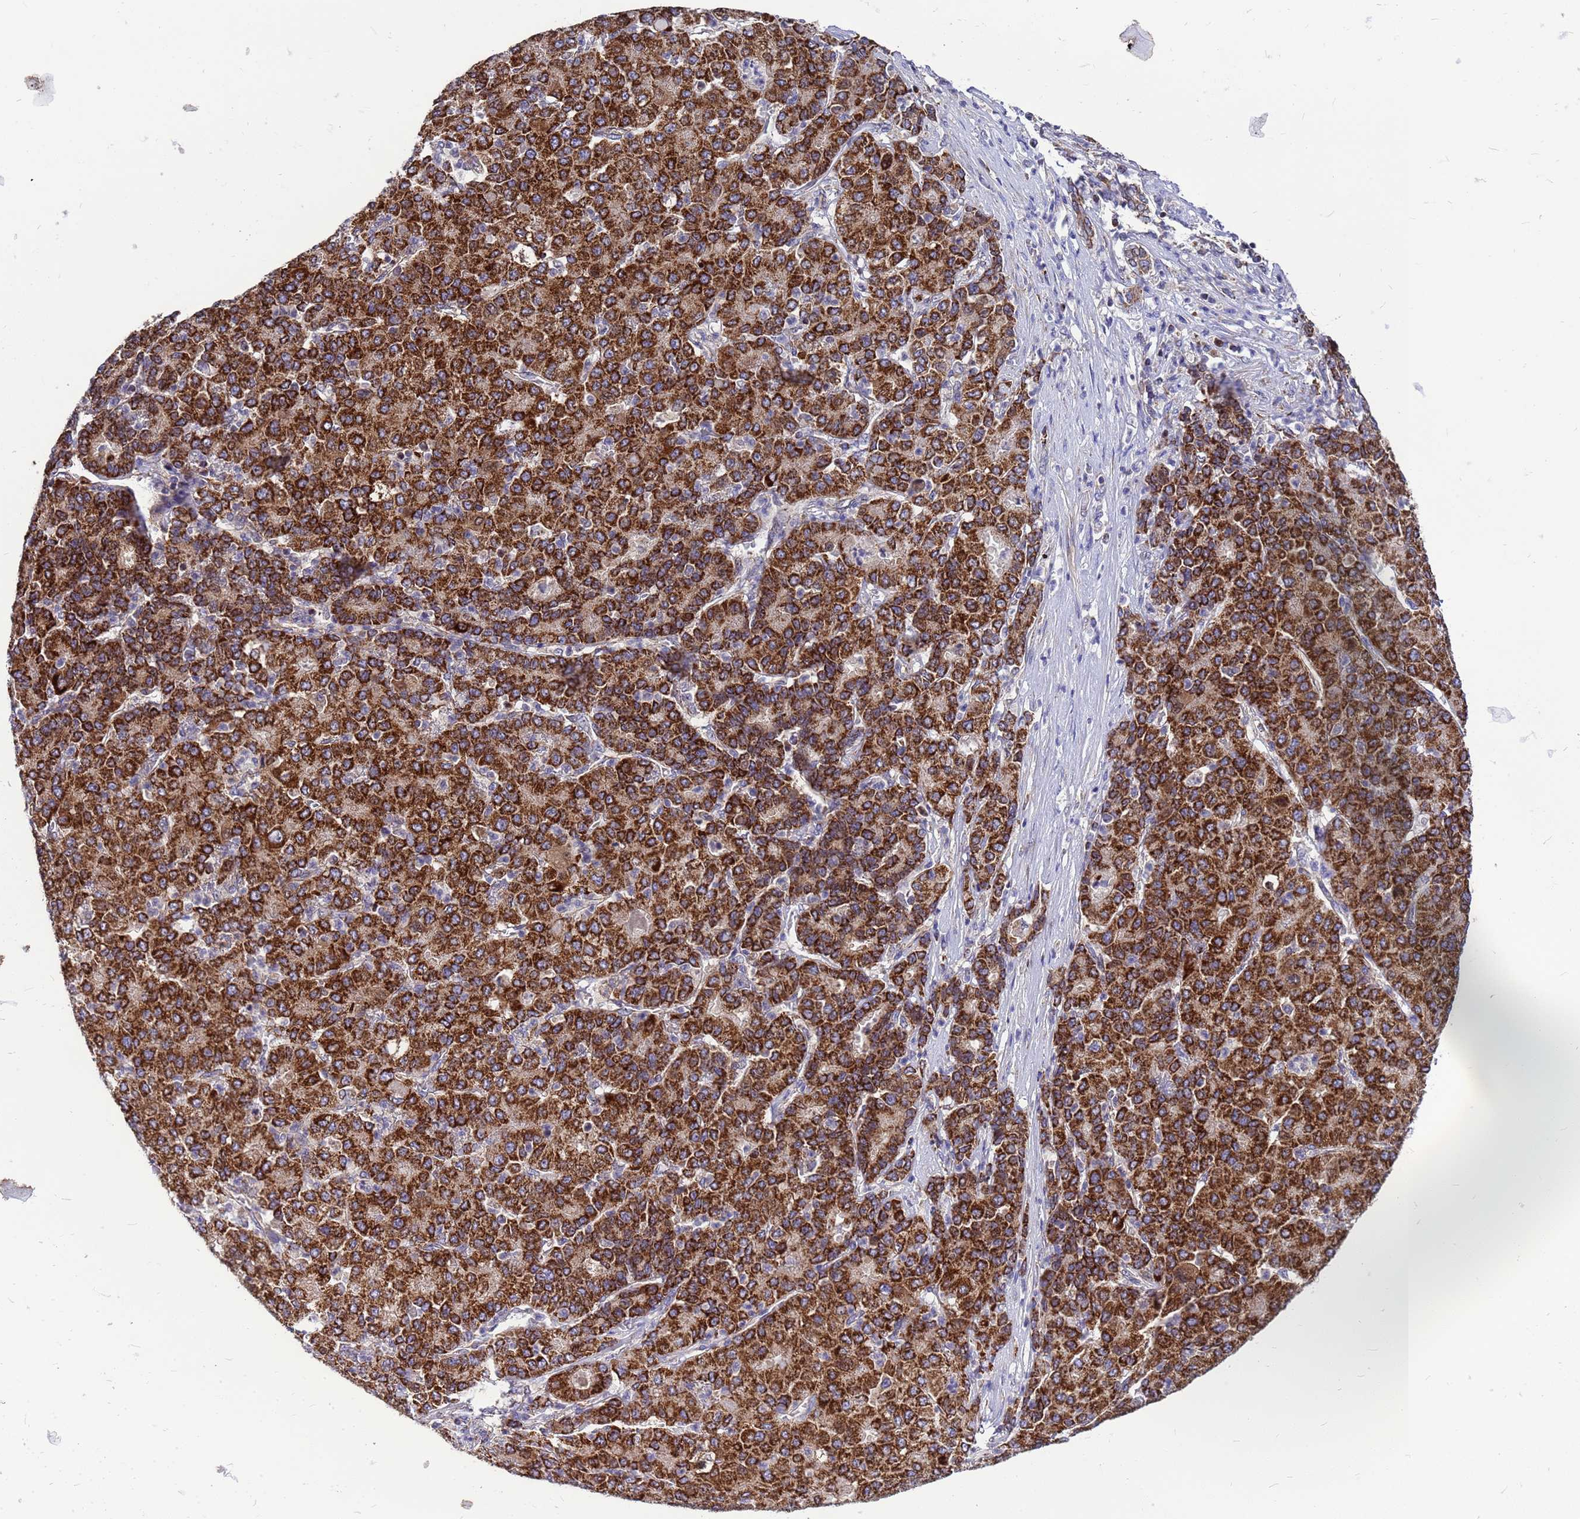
{"staining": {"intensity": "strong", "quantity": ">75%", "location": "cytoplasmic/membranous"}, "tissue": "liver cancer", "cell_type": "Tumor cells", "image_type": "cancer", "snomed": [{"axis": "morphology", "description": "Carcinoma, Hepatocellular, NOS"}, {"axis": "topography", "description": "Liver"}], "caption": "Tumor cells display strong cytoplasmic/membranous staining in approximately >75% of cells in hepatocellular carcinoma (liver).", "gene": "CMC4", "patient": {"sex": "male", "age": 65}}